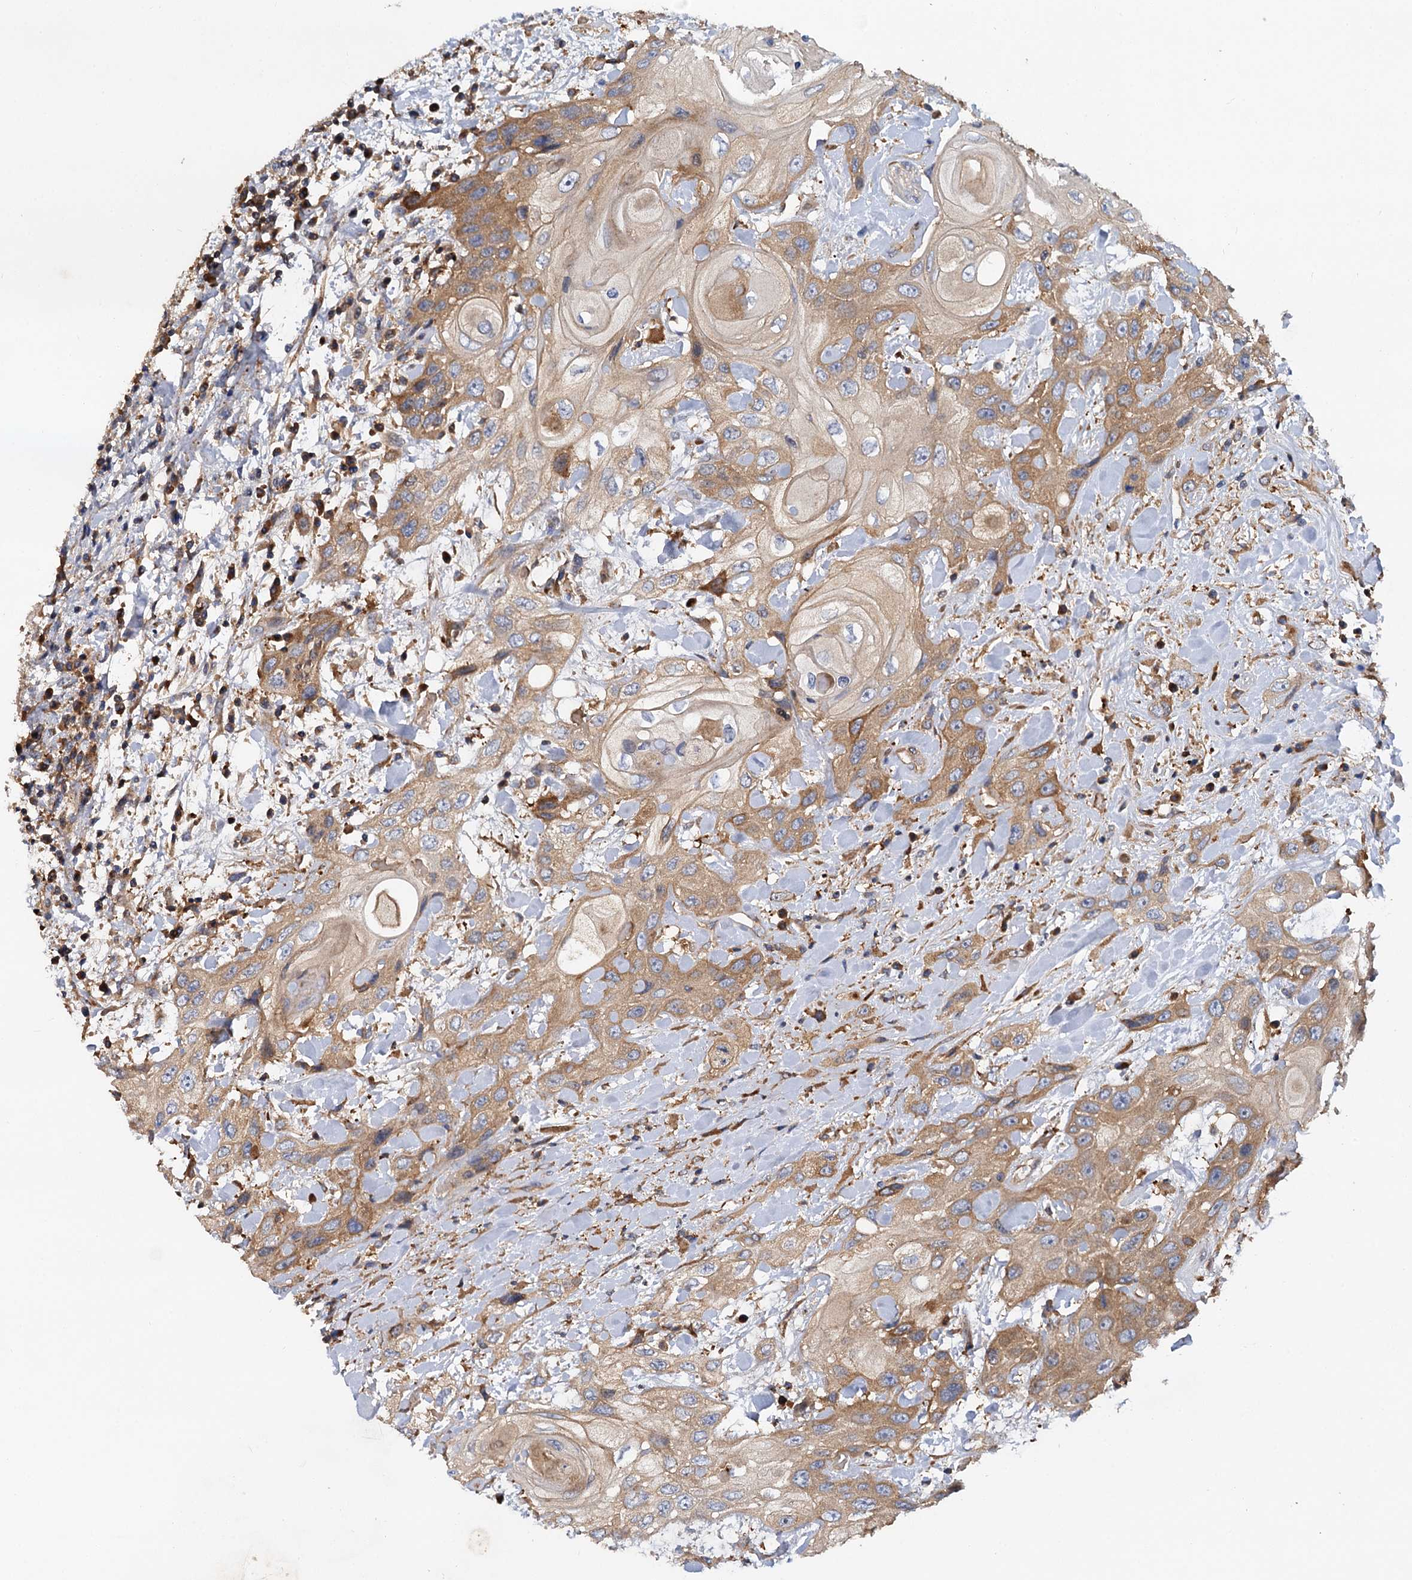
{"staining": {"intensity": "moderate", "quantity": "25%-75%", "location": "cytoplasmic/membranous"}, "tissue": "head and neck cancer", "cell_type": "Tumor cells", "image_type": "cancer", "snomed": [{"axis": "morphology", "description": "Squamous cell carcinoma, NOS"}, {"axis": "topography", "description": "Head-Neck"}], "caption": "Moderate cytoplasmic/membranous protein expression is present in about 25%-75% of tumor cells in squamous cell carcinoma (head and neck).", "gene": "ALKBH7", "patient": {"sex": "female", "age": 43}}